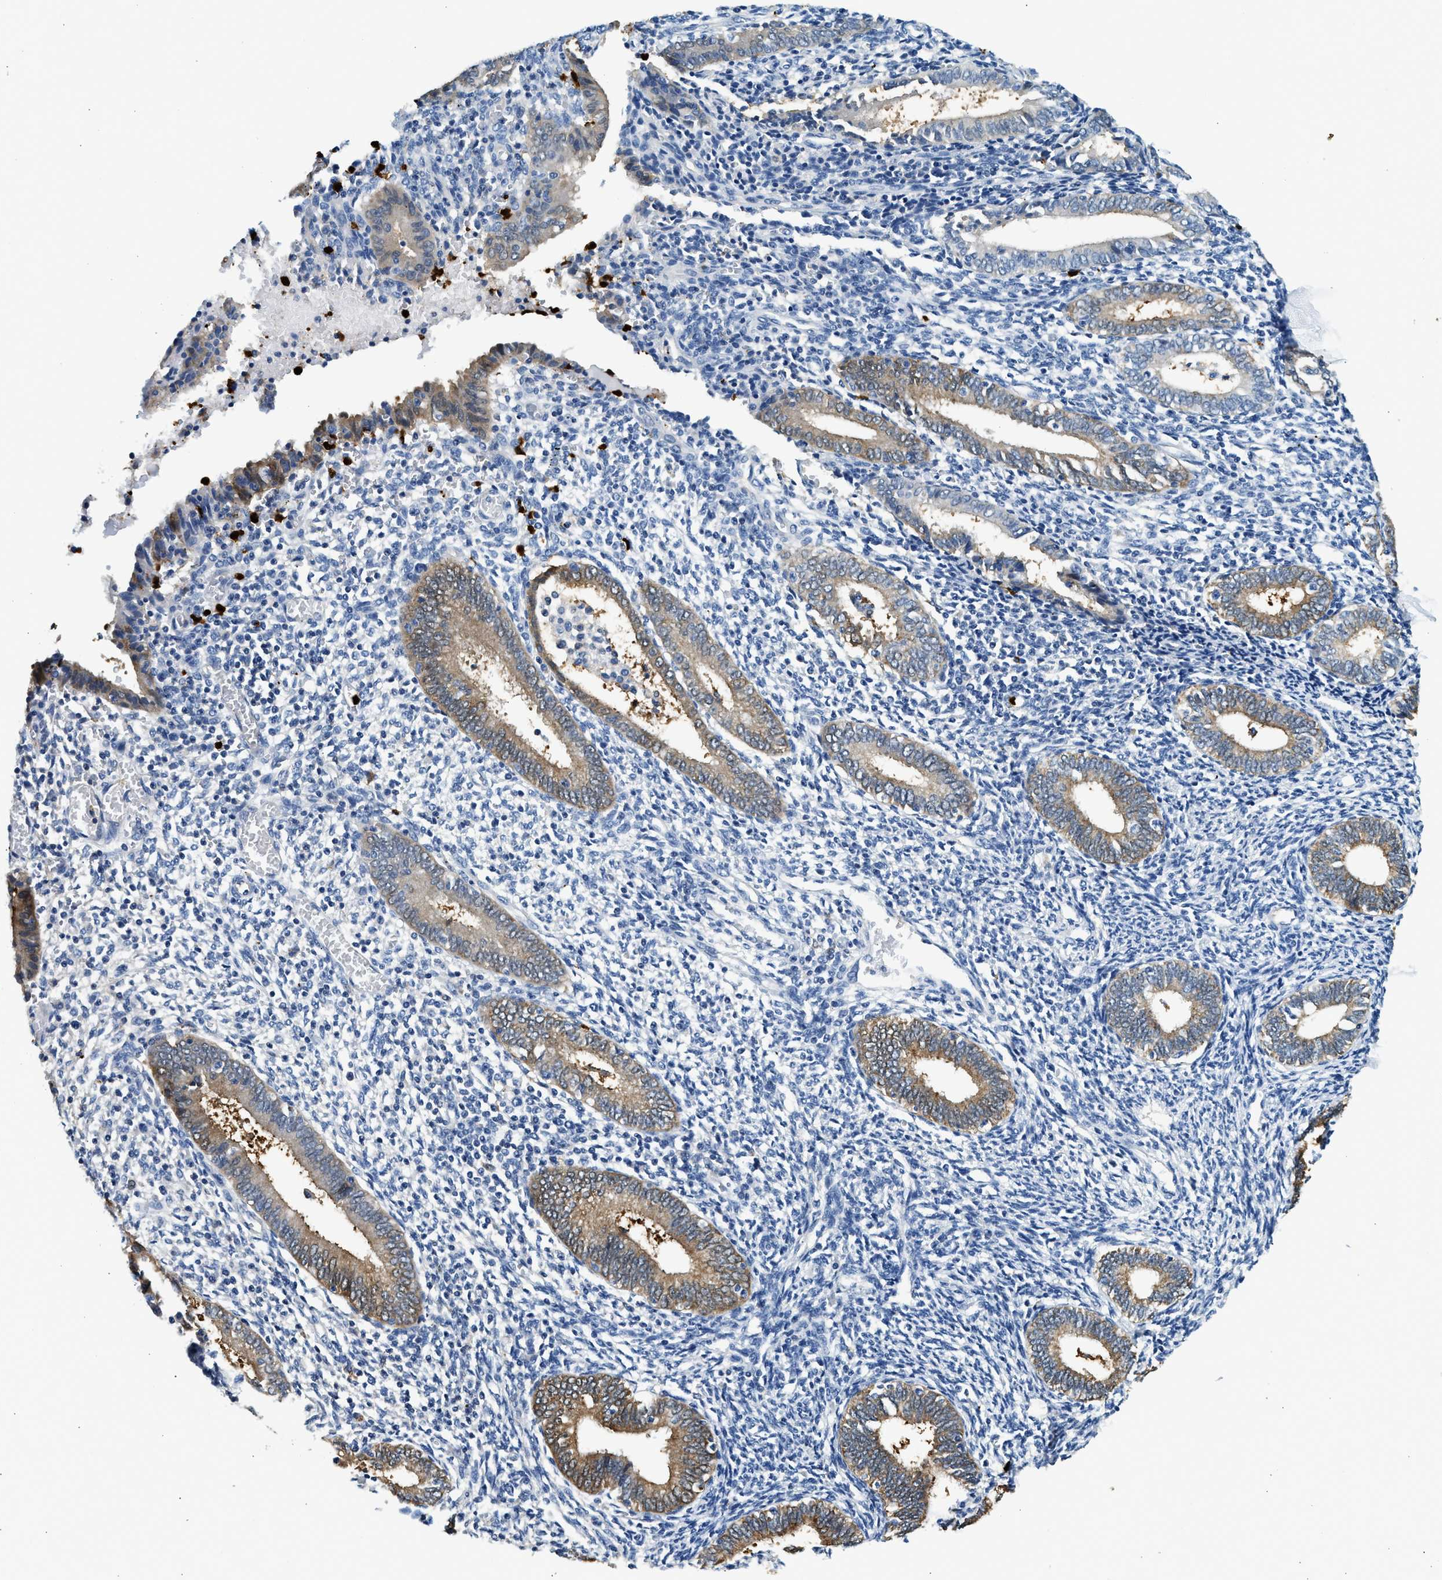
{"staining": {"intensity": "negative", "quantity": "none", "location": "none"}, "tissue": "endometrium", "cell_type": "Cells in endometrial stroma", "image_type": "normal", "snomed": [{"axis": "morphology", "description": "Normal tissue, NOS"}, {"axis": "topography", "description": "Endometrium"}], "caption": "Immunohistochemistry micrograph of normal human endometrium stained for a protein (brown), which shows no expression in cells in endometrial stroma.", "gene": "ANXA3", "patient": {"sex": "female", "age": 41}}